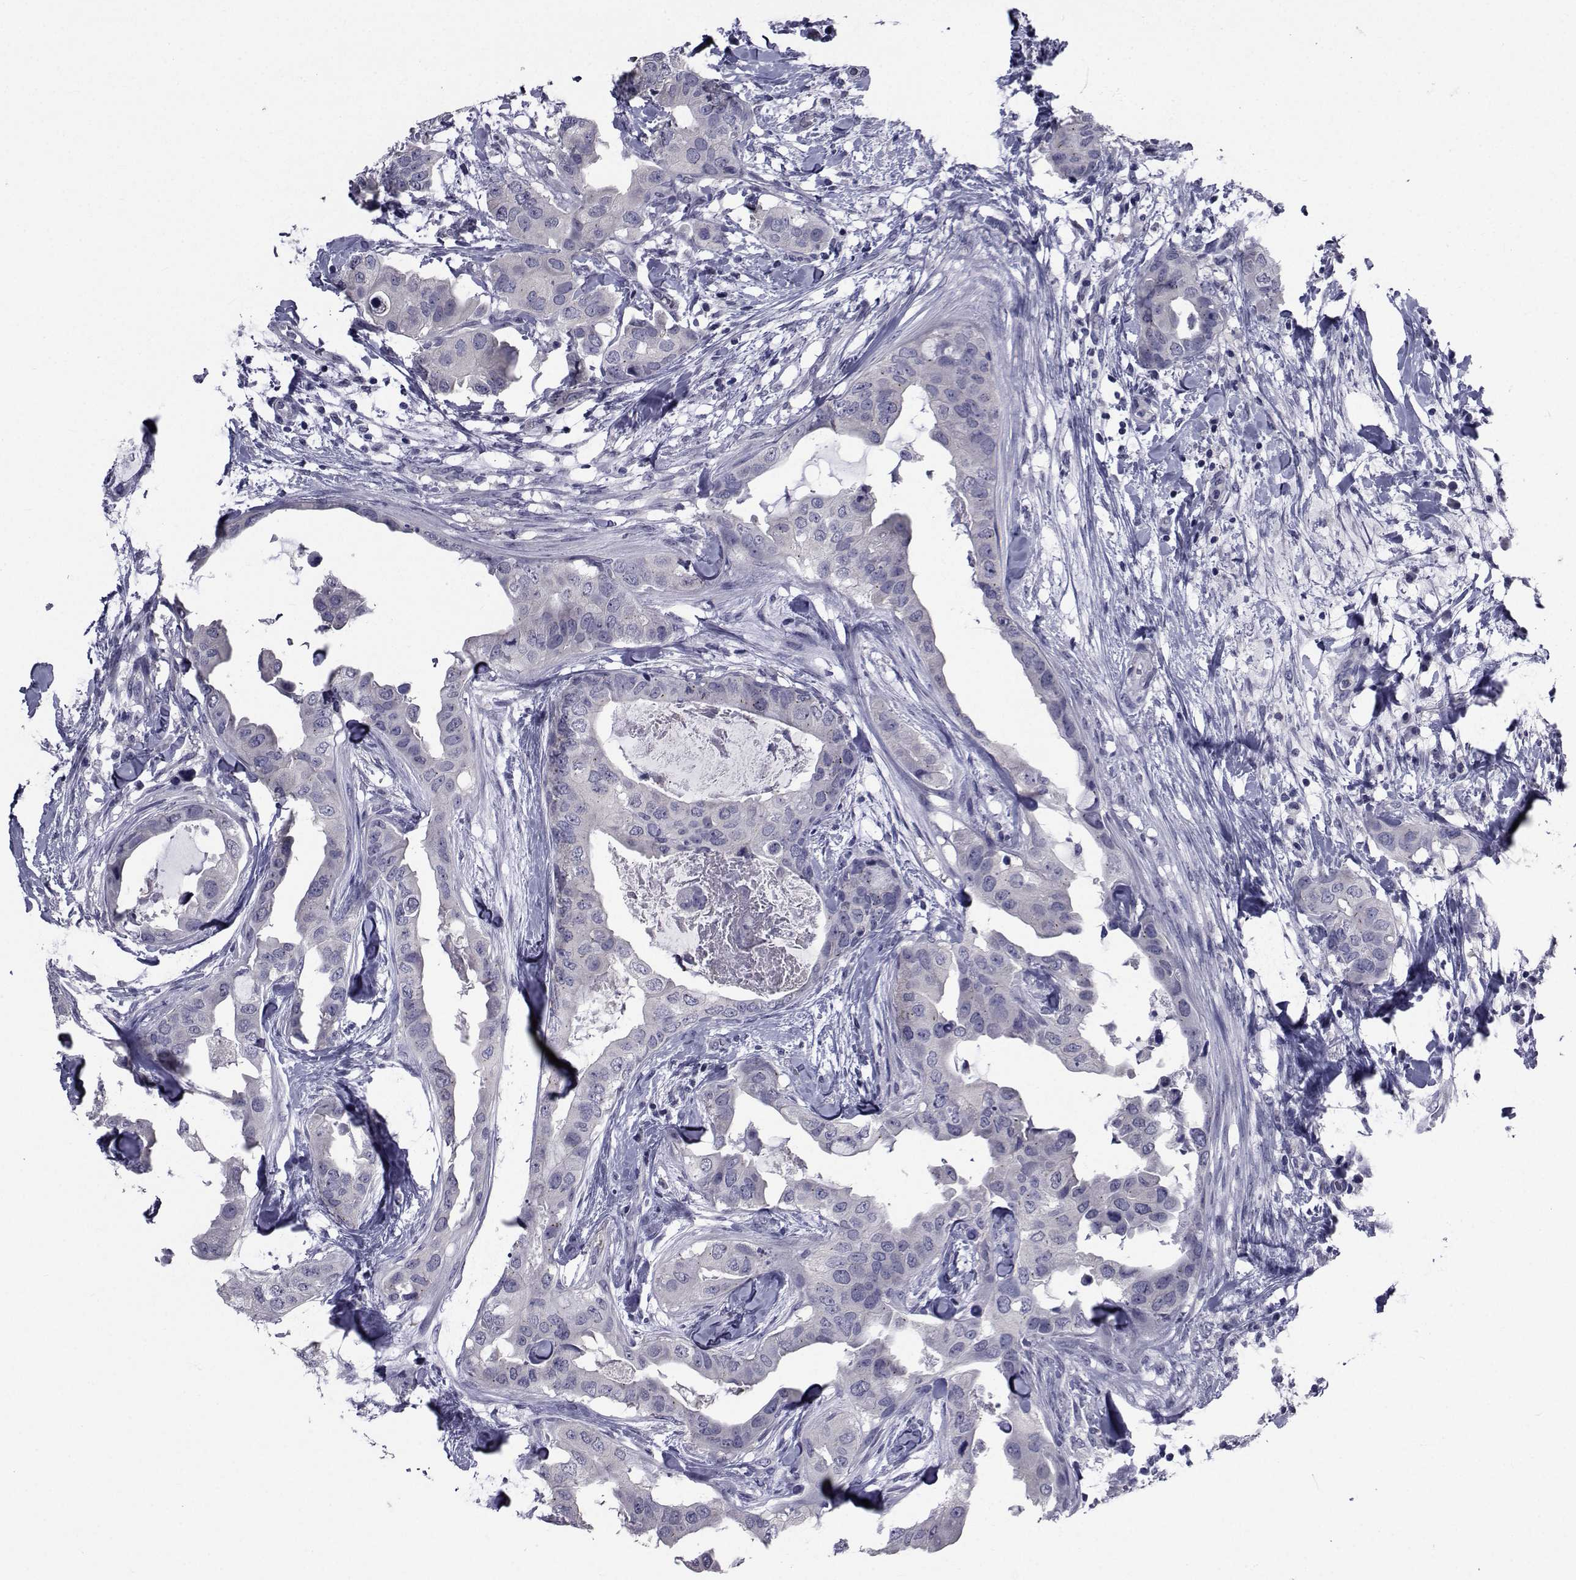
{"staining": {"intensity": "negative", "quantity": "none", "location": "none"}, "tissue": "breast cancer", "cell_type": "Tumor cells", "image_type": "cancer", "snomed": [{"axis": "morphology", "description": "Normal tissue, NOS"}, {"axis": "morphology", "description": "Duct carcinoma"}, {"axis": "topography", "description": "Breast"}], "caption": "An immunohistochemistry micrograph of breast cancer (intraductal carcinoma) is shown. There is no staining in tumor cells of breast cancer (intraductal carcinoma).", "gene": "SEMA5B", "patient": {"sex": "female", "age": 40}}